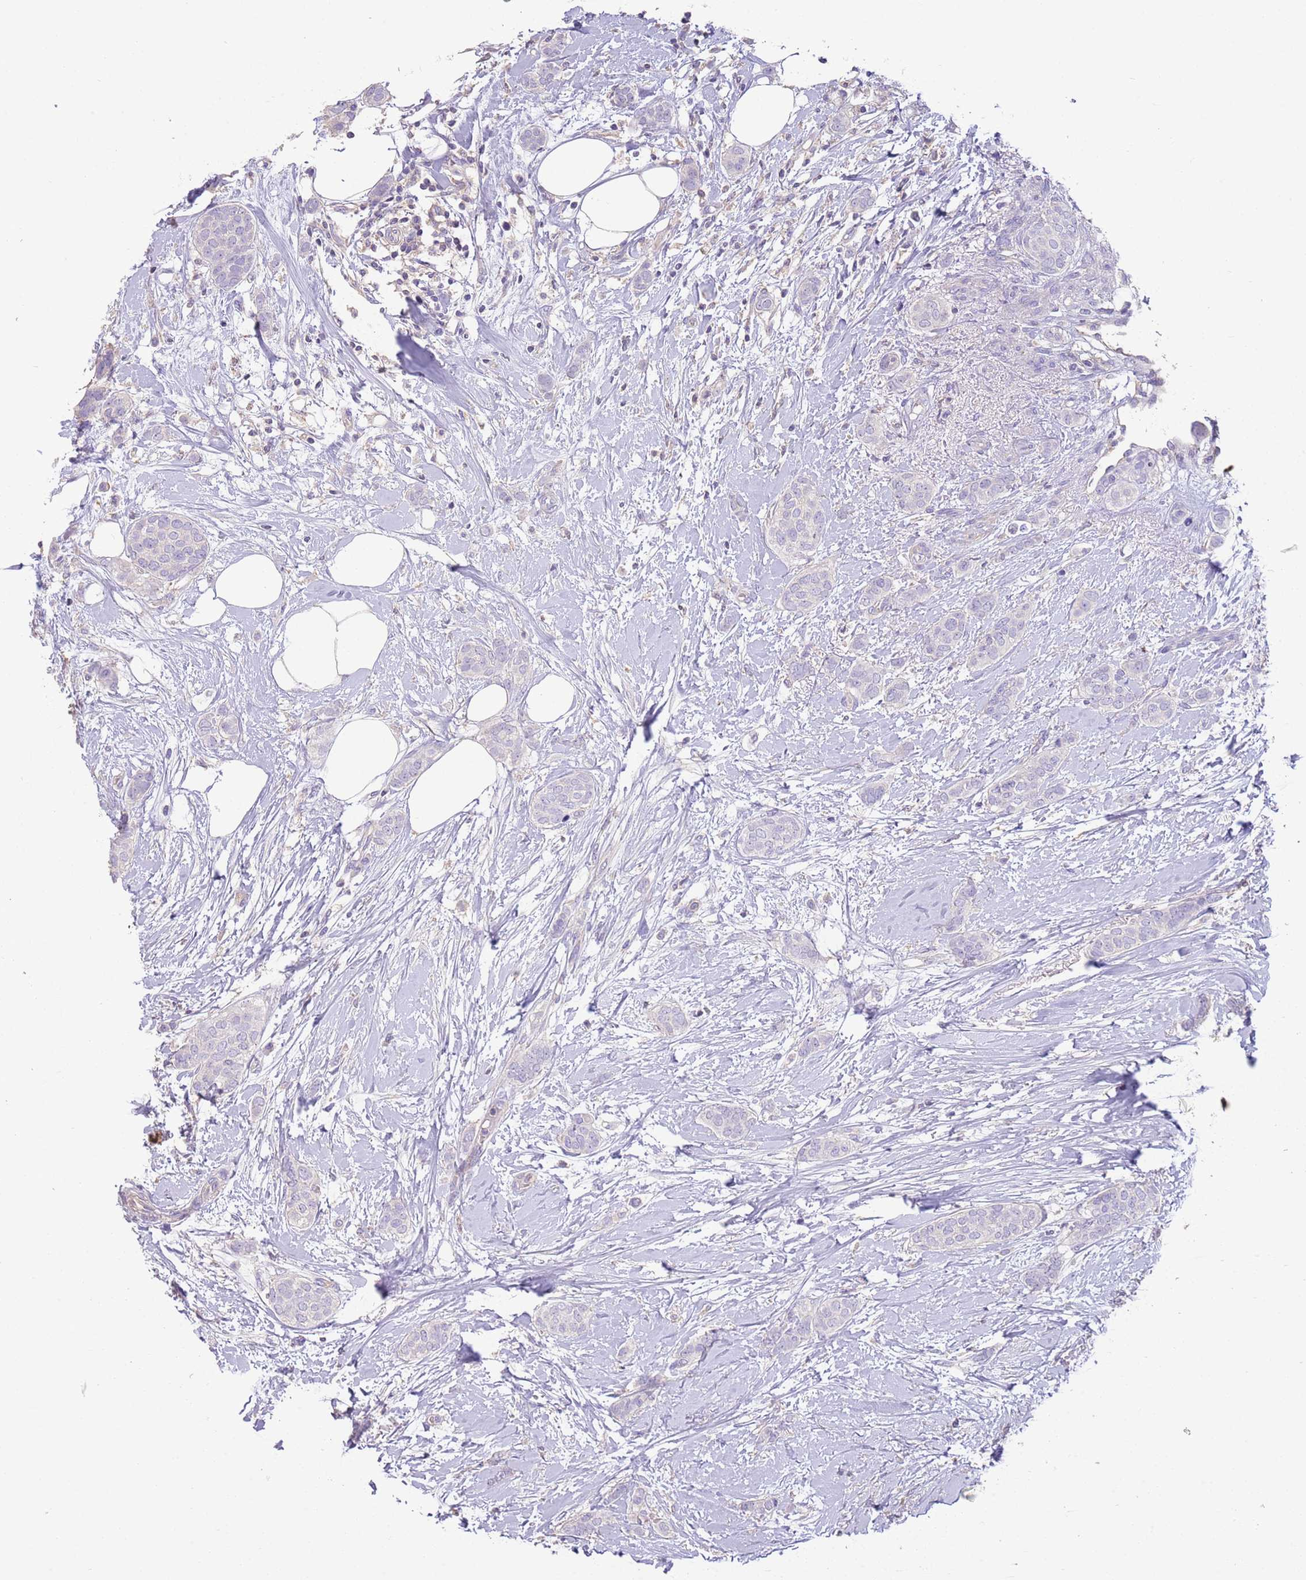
{"staining": {"intensity": "negative", "quantity": "none", "location": "none"}, "tissue": "breast cancer", "cell_type": "Tumor cells", "image_type": "cancer", "snomed": [{"axis": "morphology", "description": "Duct carcinoma"}, {"axis": "topography", "description": "Breast"}], "caption": "Immunohistochemistry histopathology image of breast invasive ductal carcinoma stained for a protein (brown), which shows no expression in tumor cells.", "gene": "SFTPA1", "patient": {"sex": "female", "age": 72}}